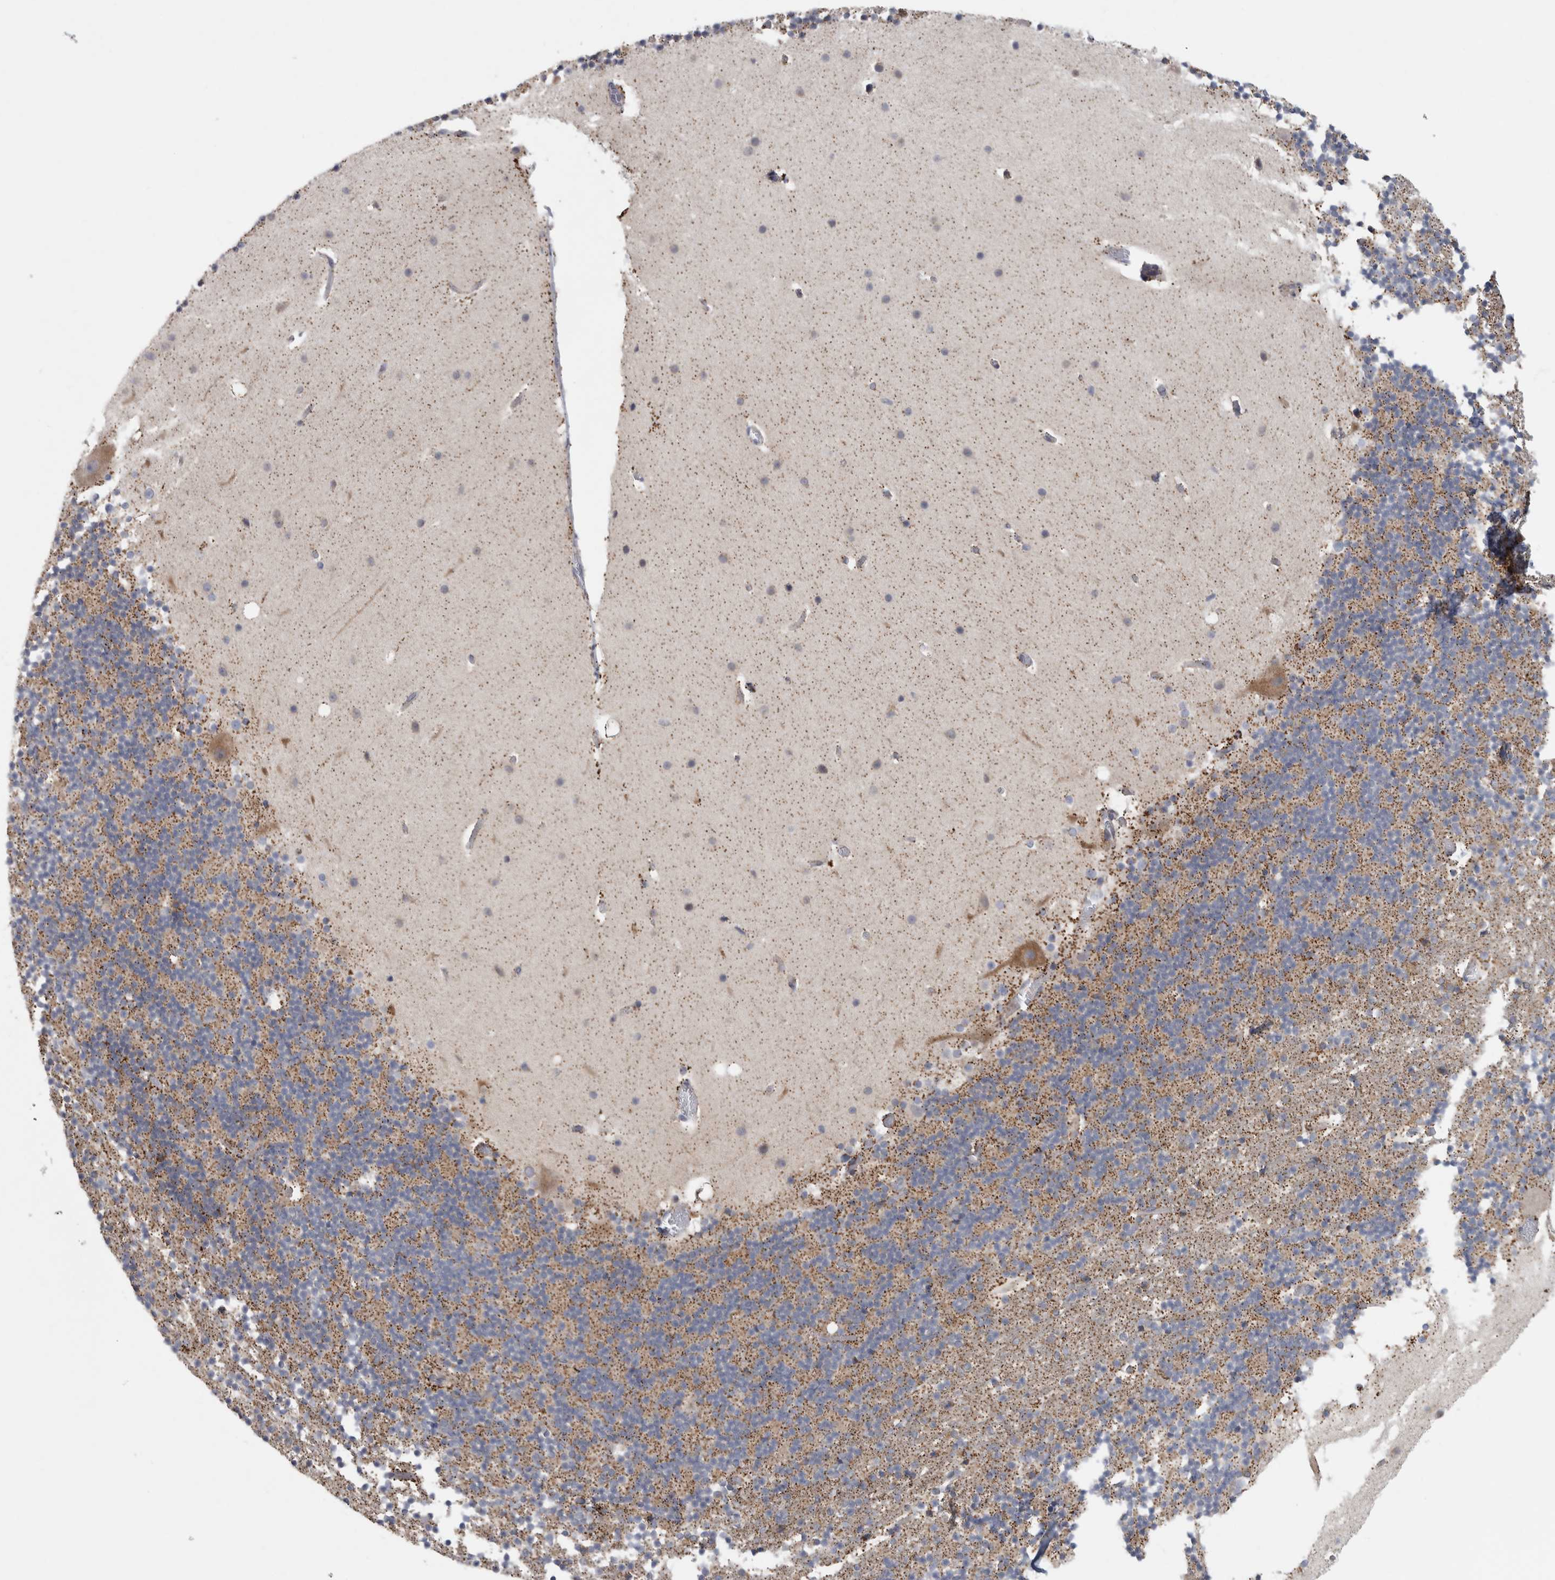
{"staining": {"intensity": "moderate", "quantity": ">75%", "location": "cytoplasmic/membranous"}, "tissue": "cerebellum", "cell_type": "Cells in granular layer", "image_type": "normal", "snomed": [{"axis": "morphology", "description": "Normal tissue, NOS"}, {"axis": "topography", "description": "Cerebellum"}], "caption": "Protein analysis of benign cerebellum demonstrates moderate cytoplasmic/membranous staining in approximately >75% of cells in granular layer.", "gene": "RAB18", "patient": {"sex": "male", "age": 57}}